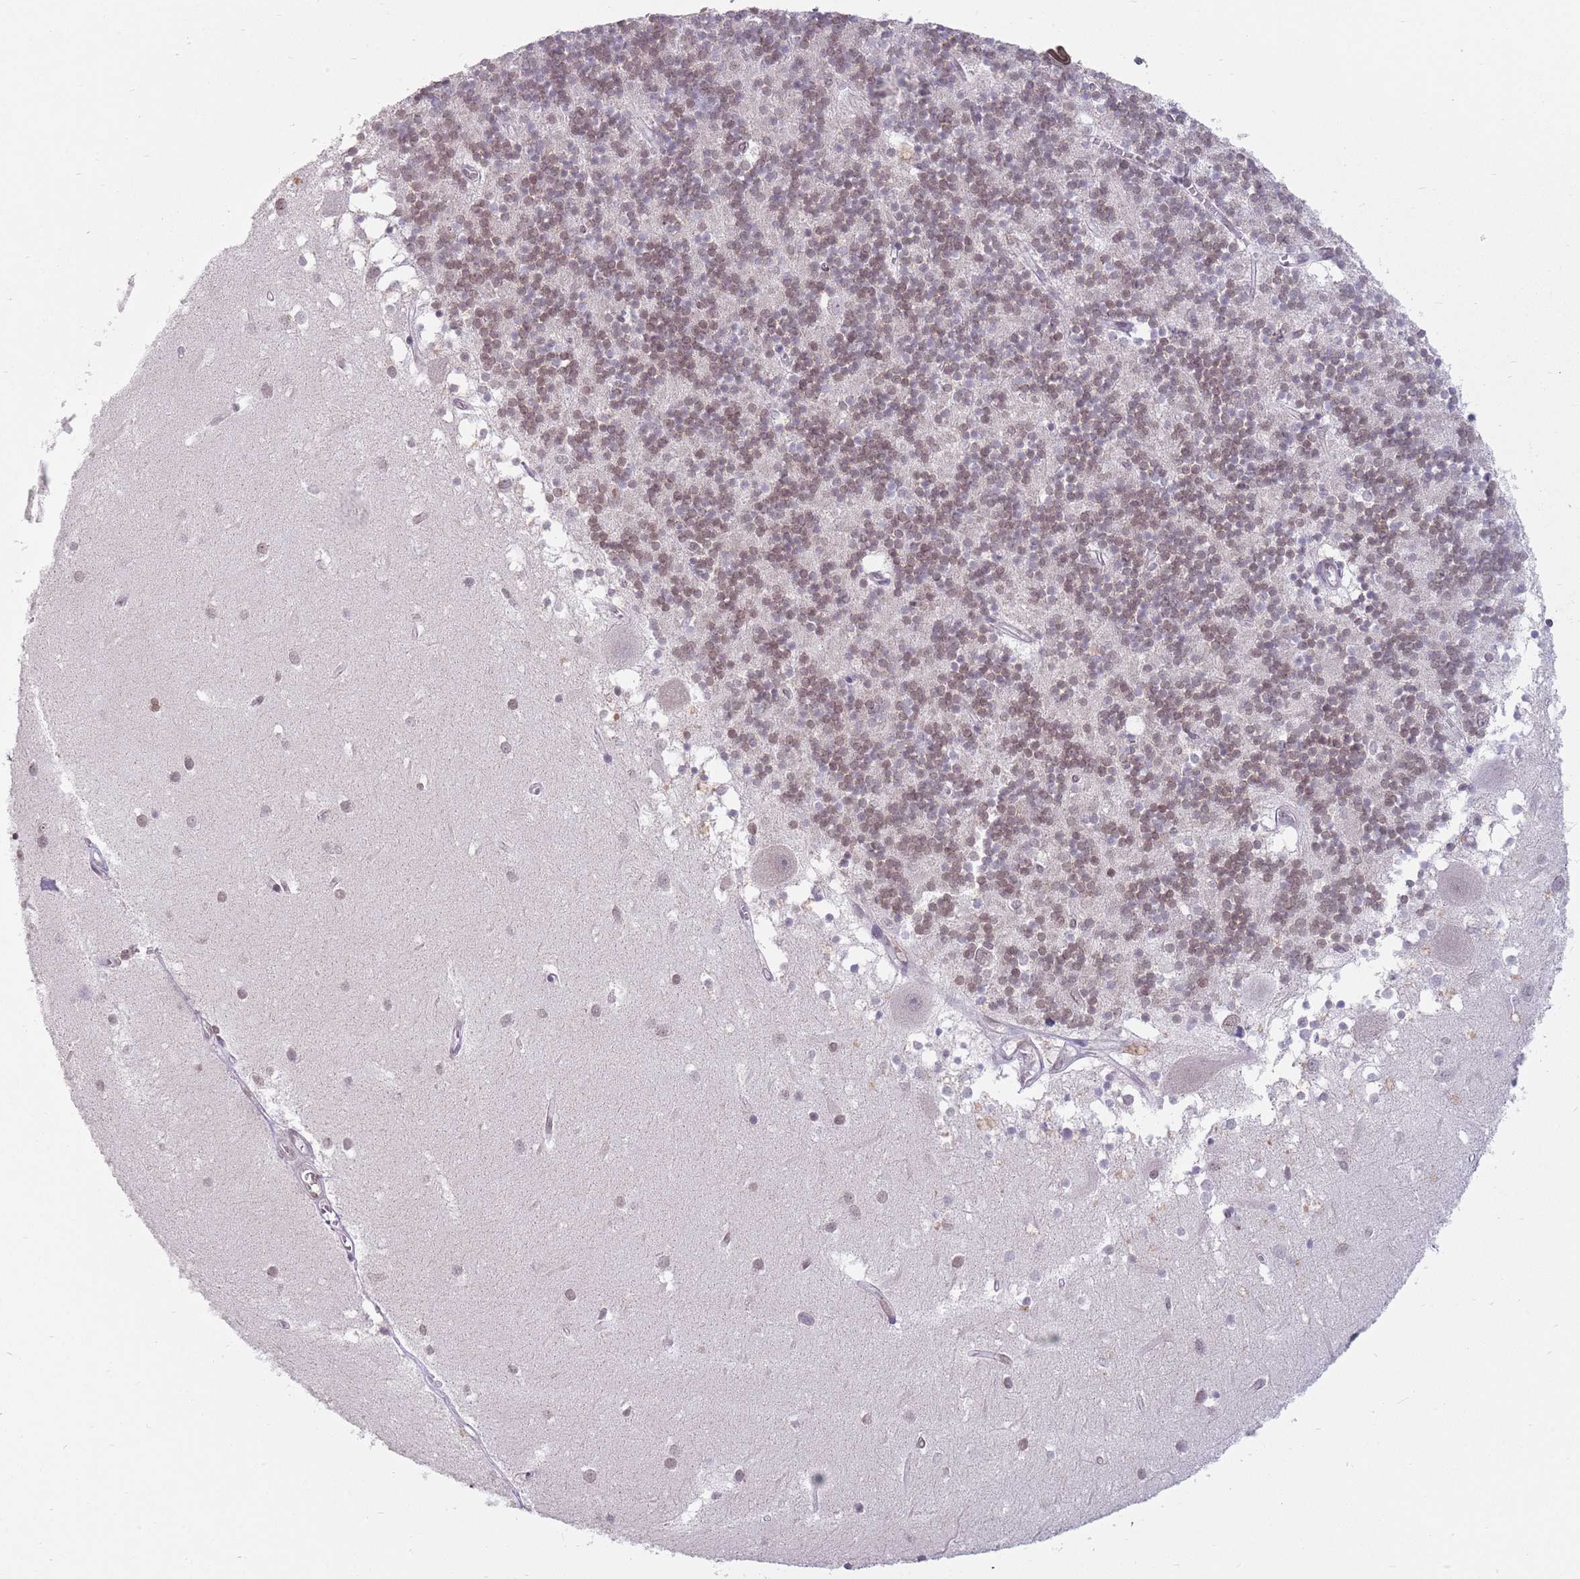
{"staining": {"intensity": "moderate", "quantity": "25%-75%", "location": "nuclear"}, "tissue": "cerebellum", "cell_type": "Cells in granular layer", "image_type": "normal", "snomed": [{"axis": "morphology", "description": "Normal tissue, NOS"}, {"axis": "topography", "description": "Cerebellum"}], "caption": "Immunohistochemistry (DAB (3,3'-diaminobenzidine)) staining of unremarkable human cerebellum exhibits moderate nuclear protein staining in approximately 25%-75% of cells in granular layer.", "gene": "ZNF574", "patient": {"sex": "male", "age": 54}}